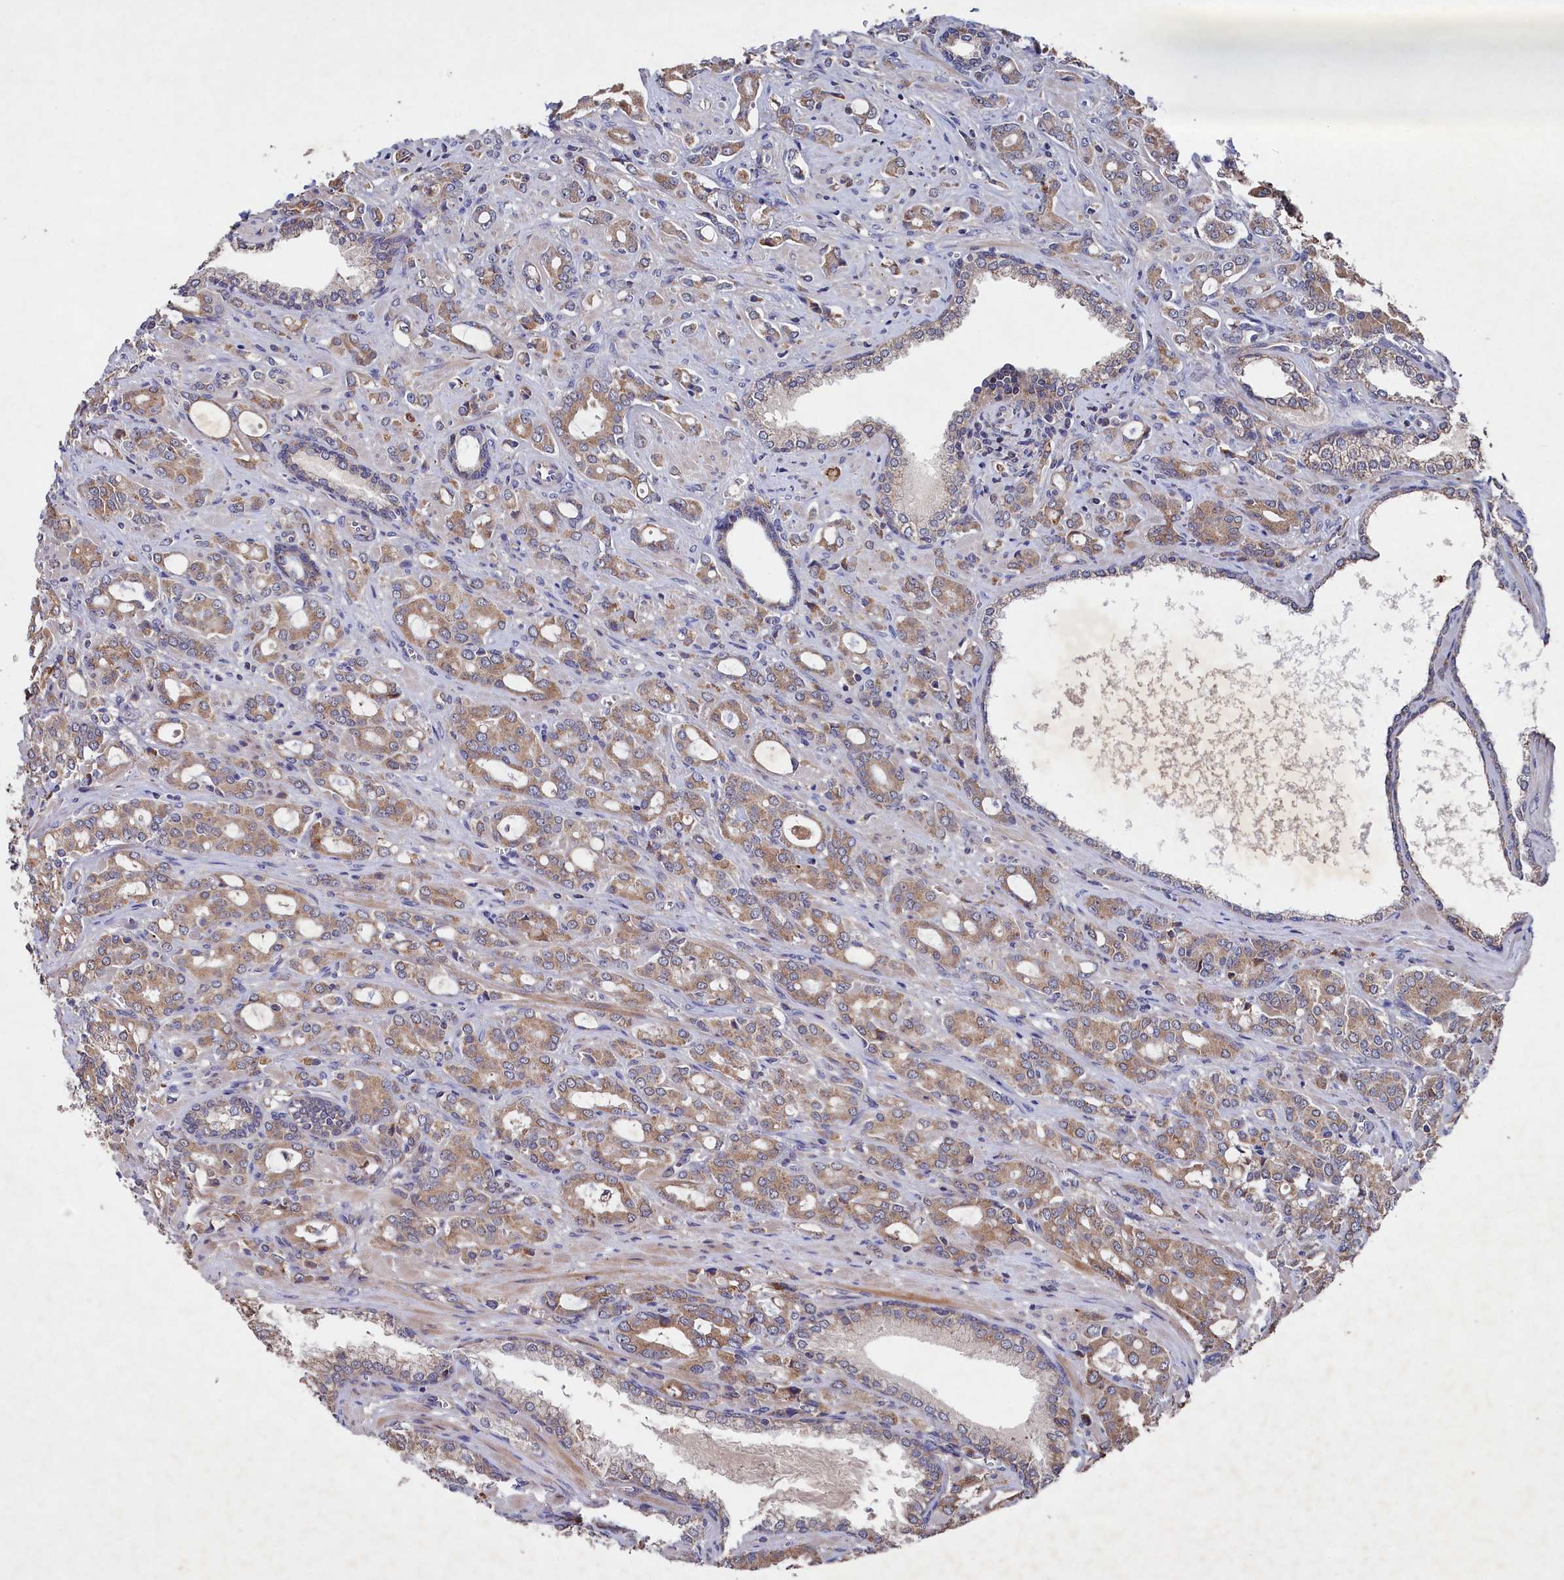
{"staining": {"intensity": "moderate", "quantity": ">75%", "location": "cytoplasmic/membranous"}, "tissue": "prostate cancer", "cell_type": "Tumor cells", "image_type": "cancer", "snomed": [{"axis": "morphology", "description": "Adenocarcinoma, High grade"}, {"axis": "topography", "description": "Prostate"}], "caption": "Approximately >75% of tumor cells in prostate high-grade adenocarcinoma display moderate cytoplasmic/membranous protein staining as visualized by brown immunohistochemical staining.", "gene": "SUPV3L1", "patient": {"sex": "male", "age": 72}}